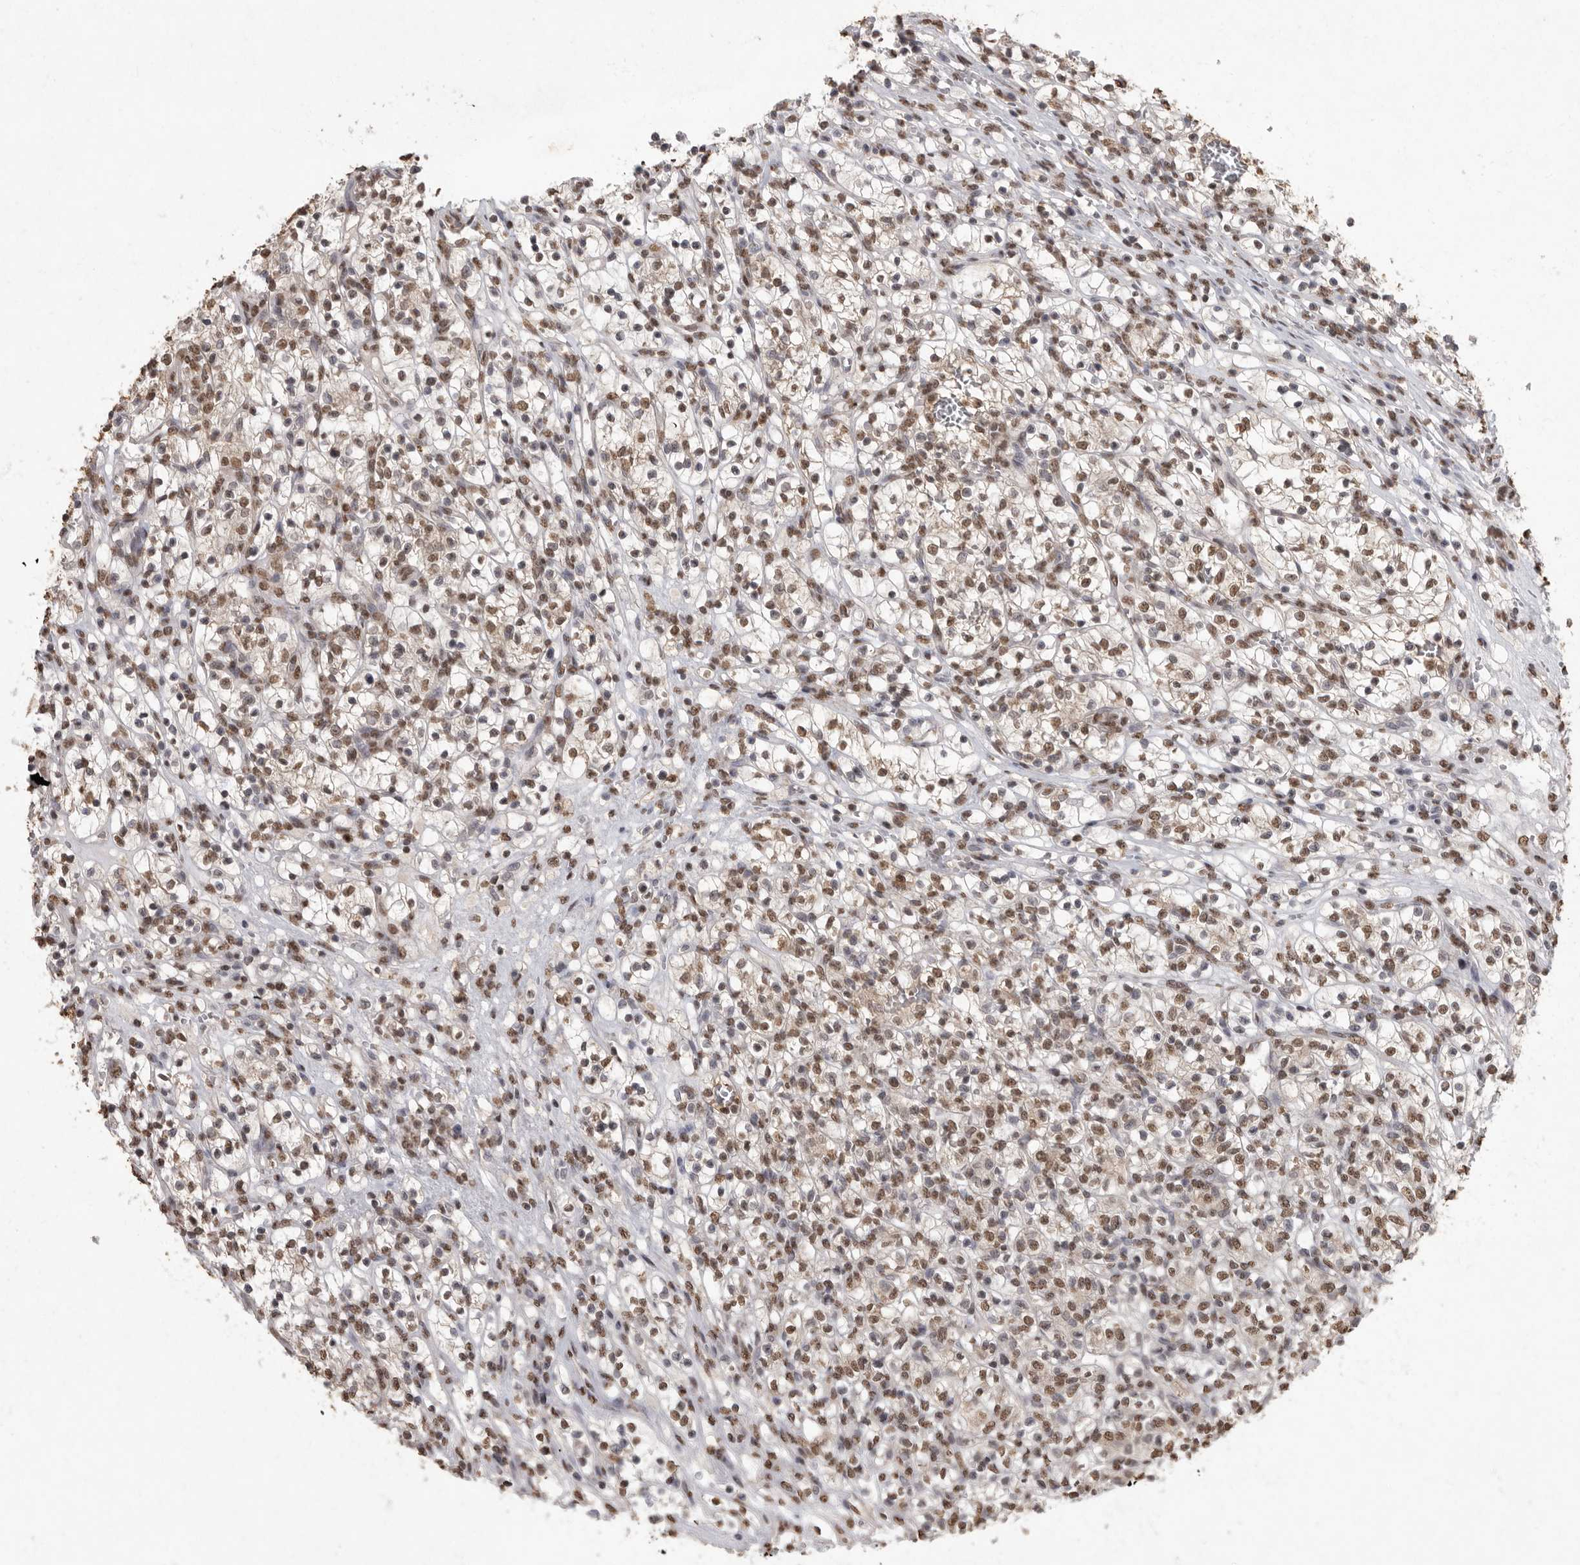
{"staining": {"intensity": "moderate", "quantity": ">75%", "location": "nuclear"}, "tissue": "renal cancer", "cell_type": "Tumor cells", "image_type": "cancer", "snomed": [{"axis": "morphology", "description": "Adenocarcinoma, NOS"}, {"axis": "topography", "description": "Kidney"}], "caption": "This is a micrograph of IHC staining of adenocarcinoma (renal), which shows moderate staining in the nuclear of tumor cells.", "gene": "NBL1", "patient": {"sex": "female", "age": 57}}